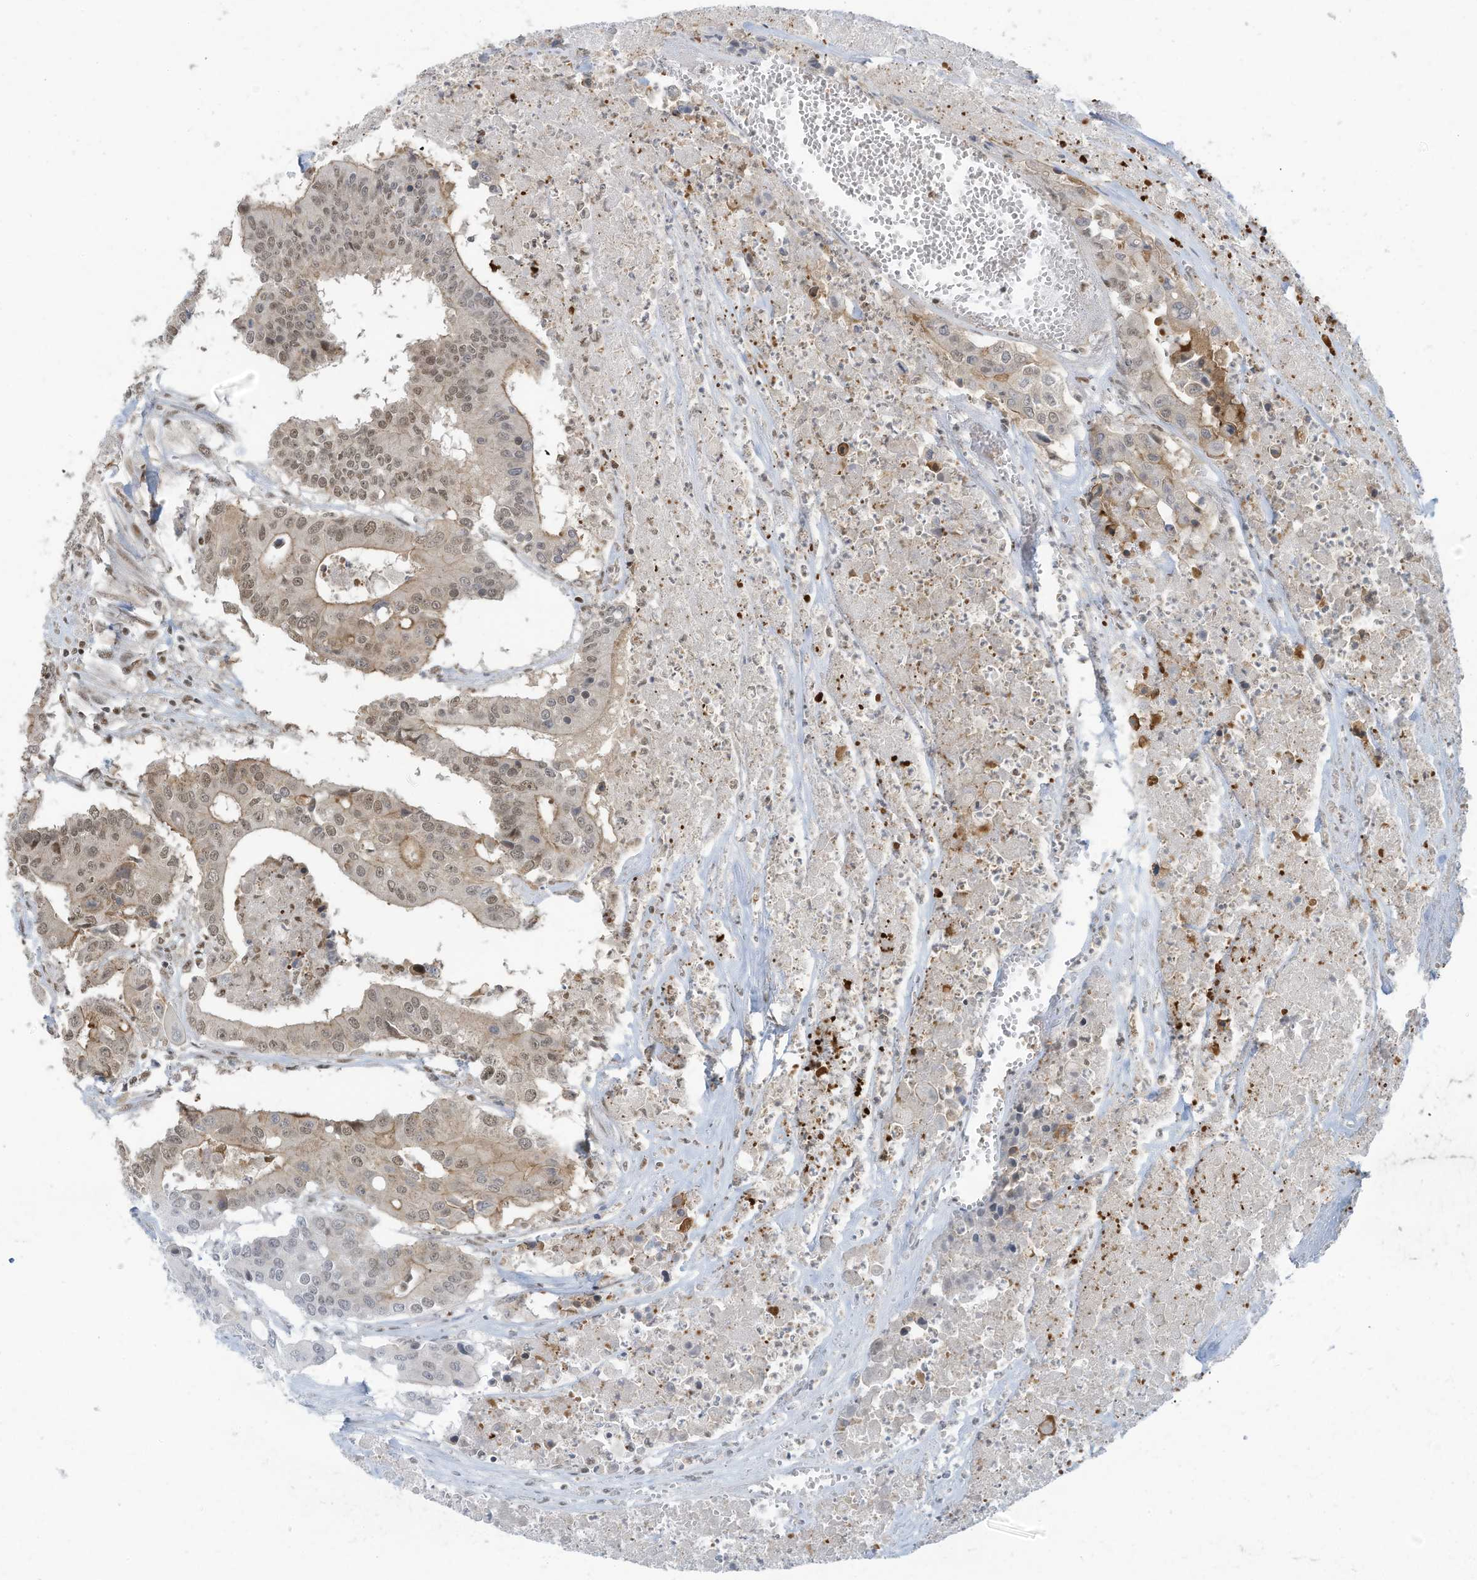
{"staining": {"intensity": "moderate", "quantity": ">75%", "location": "cytoplasmic/membranous,nuclear"}, "tissue": "colorectal cancer", "cell_type": "Tumor cells", "image_type": "cancer", "snomed": [{"axis": "morphology", "description": "Adenocarcinoma, NOS"}, {"axis": "topography", "description": "Colon"}], "caption": "Colorectal cancer (adenocarcinoma) tissue displays moderate cytoplasmic/membranous and nuclear staining in about >75% of tumor cells, visualized by immunohistochemistry.", "gene": "DBR1", "patient": {"sex": "male", "age": 77}}